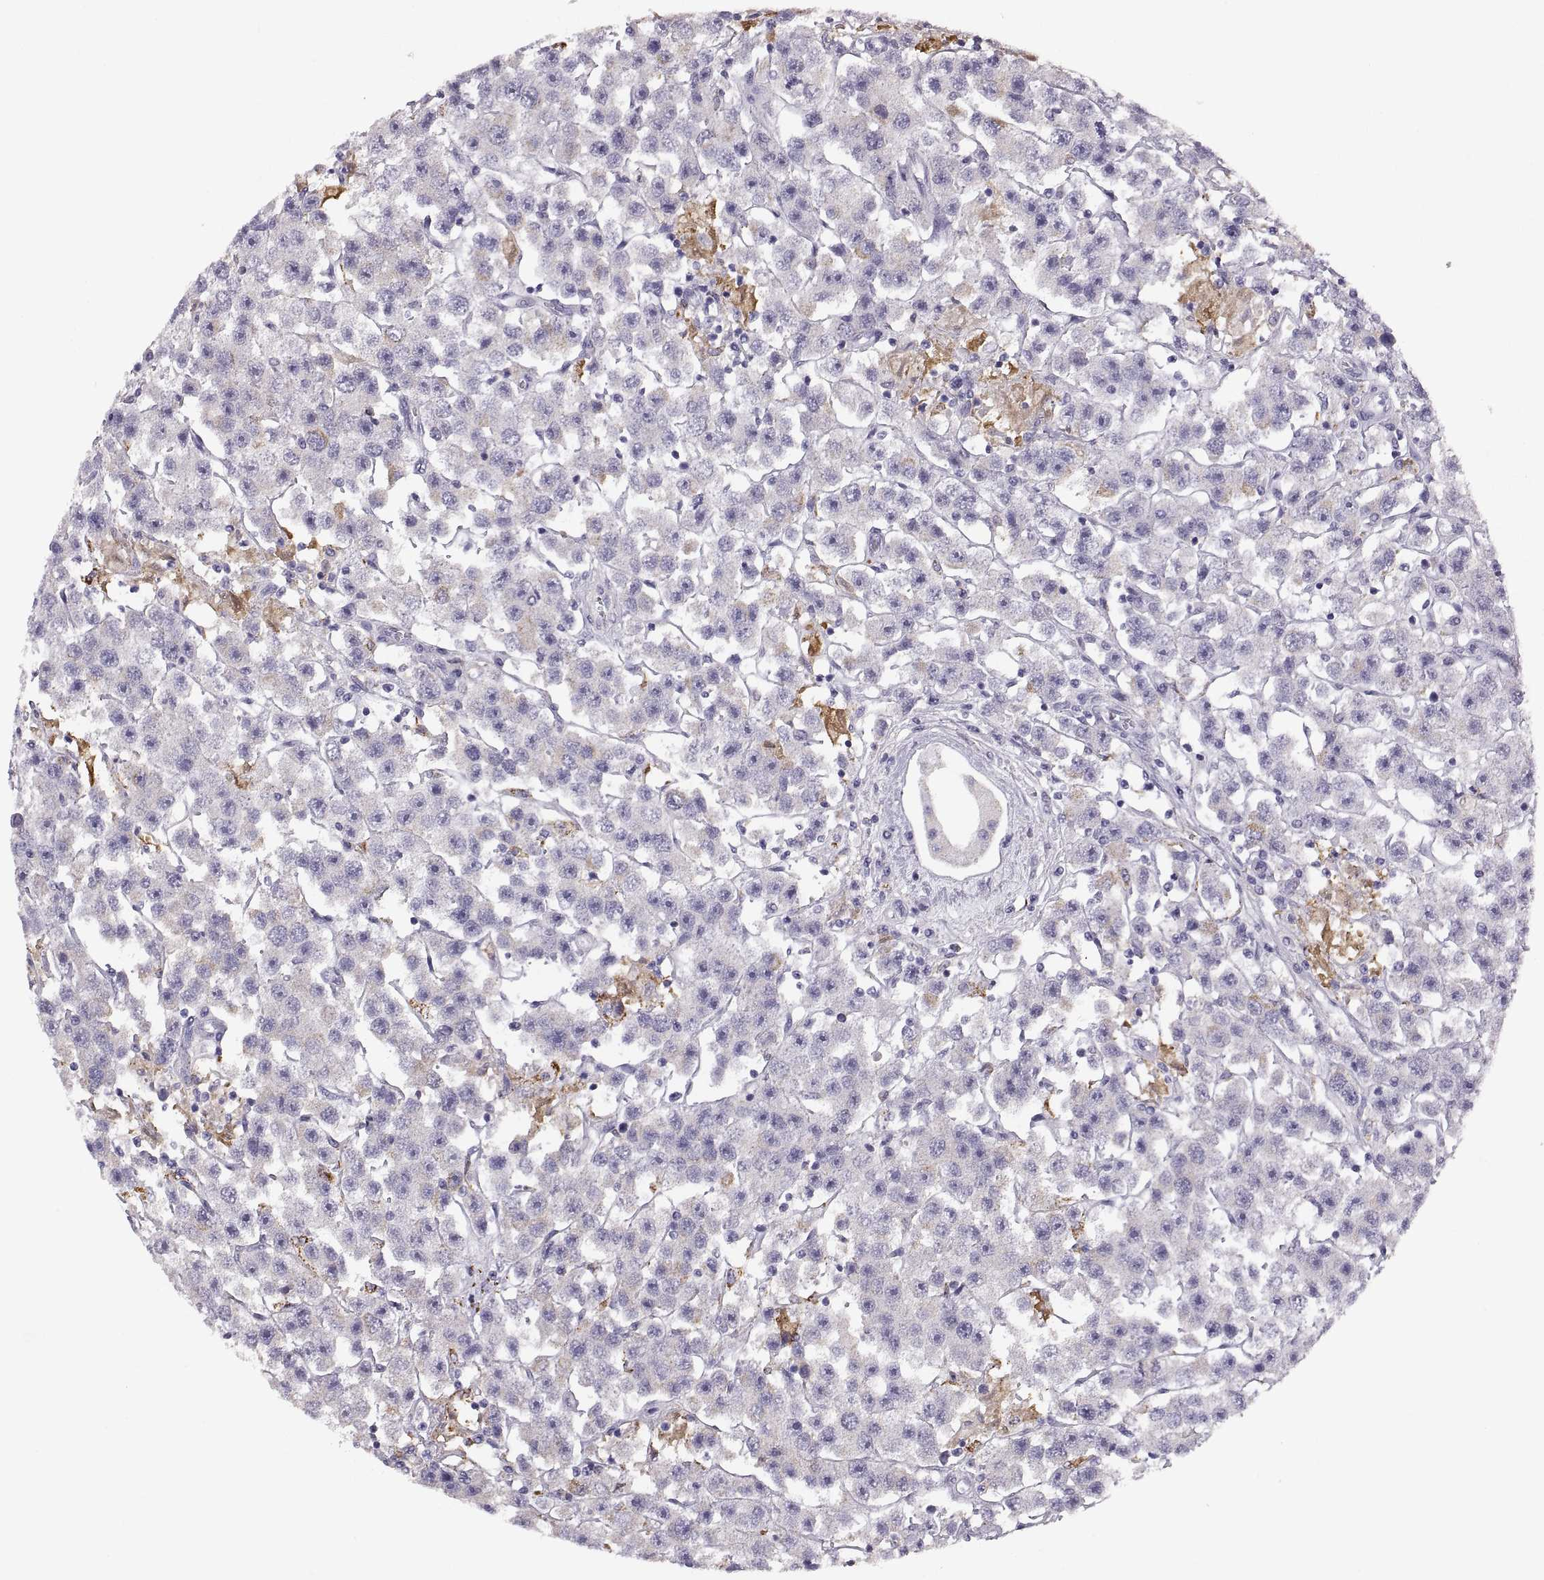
{"staining": {"intensity": "negative", "quantity": "none", "location": "none"}, "tissue": "testis cancer", "cell_type": "Tumor cells", "image_type": "cancer", "snomed": [{"axis": "morphology", "description": "Seminoma, NOS"}, {"axis": "topography", "description": "Testis"}], "caption": "This histopathology image is of testis seminoma stained with immunohistochemistry to label a protein in brown with the nuclei are counter-stained blue. There is no positivity in tumor cells. The staining was performed using DAB (3,3'-diaminobenzidine) to visualize the protein expression in brown, while the nuclei were stained in blue with hematoxylin (Magnification: 20x).", "gene": "COL9A3", "patient": {"sex": "male", "age": 45}}